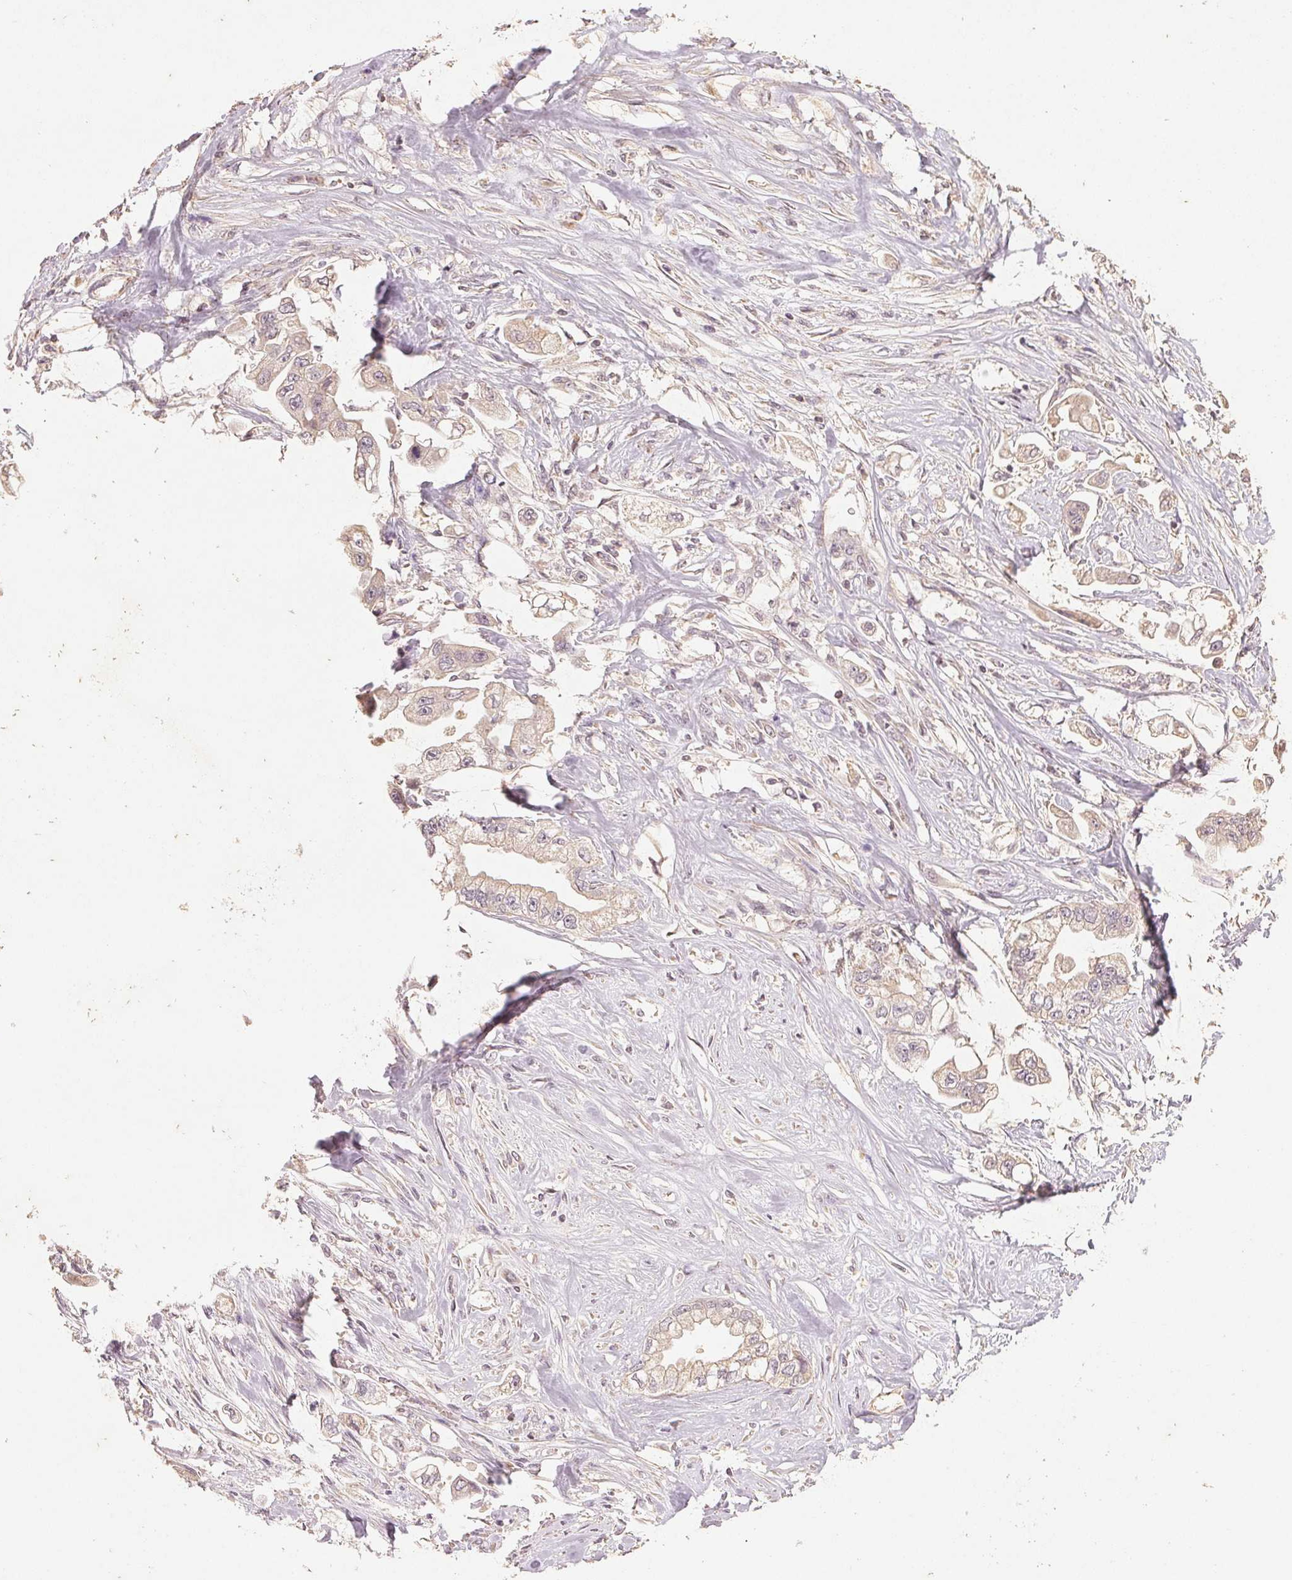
{"staining": {"intensity": "weak", "quantity": "<25%", "location": "cytoplasmic/membranous"}, "tissue": "stomach cancer", "cell_type": "Tumor cells", "image_type": "cancer", "snomed": [{"axis": "morphology", "description": "Adenocarcinoma, NOS"}, {"axis": "topography", "description": "Stomach"}], "caption": "High magnification brightfield microscopy of adenocarcinoma (stomach) stained with DAB (3,3'-diaminobenzidine) (brown) and counterstained with hematoxylin (blue): tumor cells show no significant positivity.", "gene": "COX14", "patient": {"sex": "male", "age": 62}}